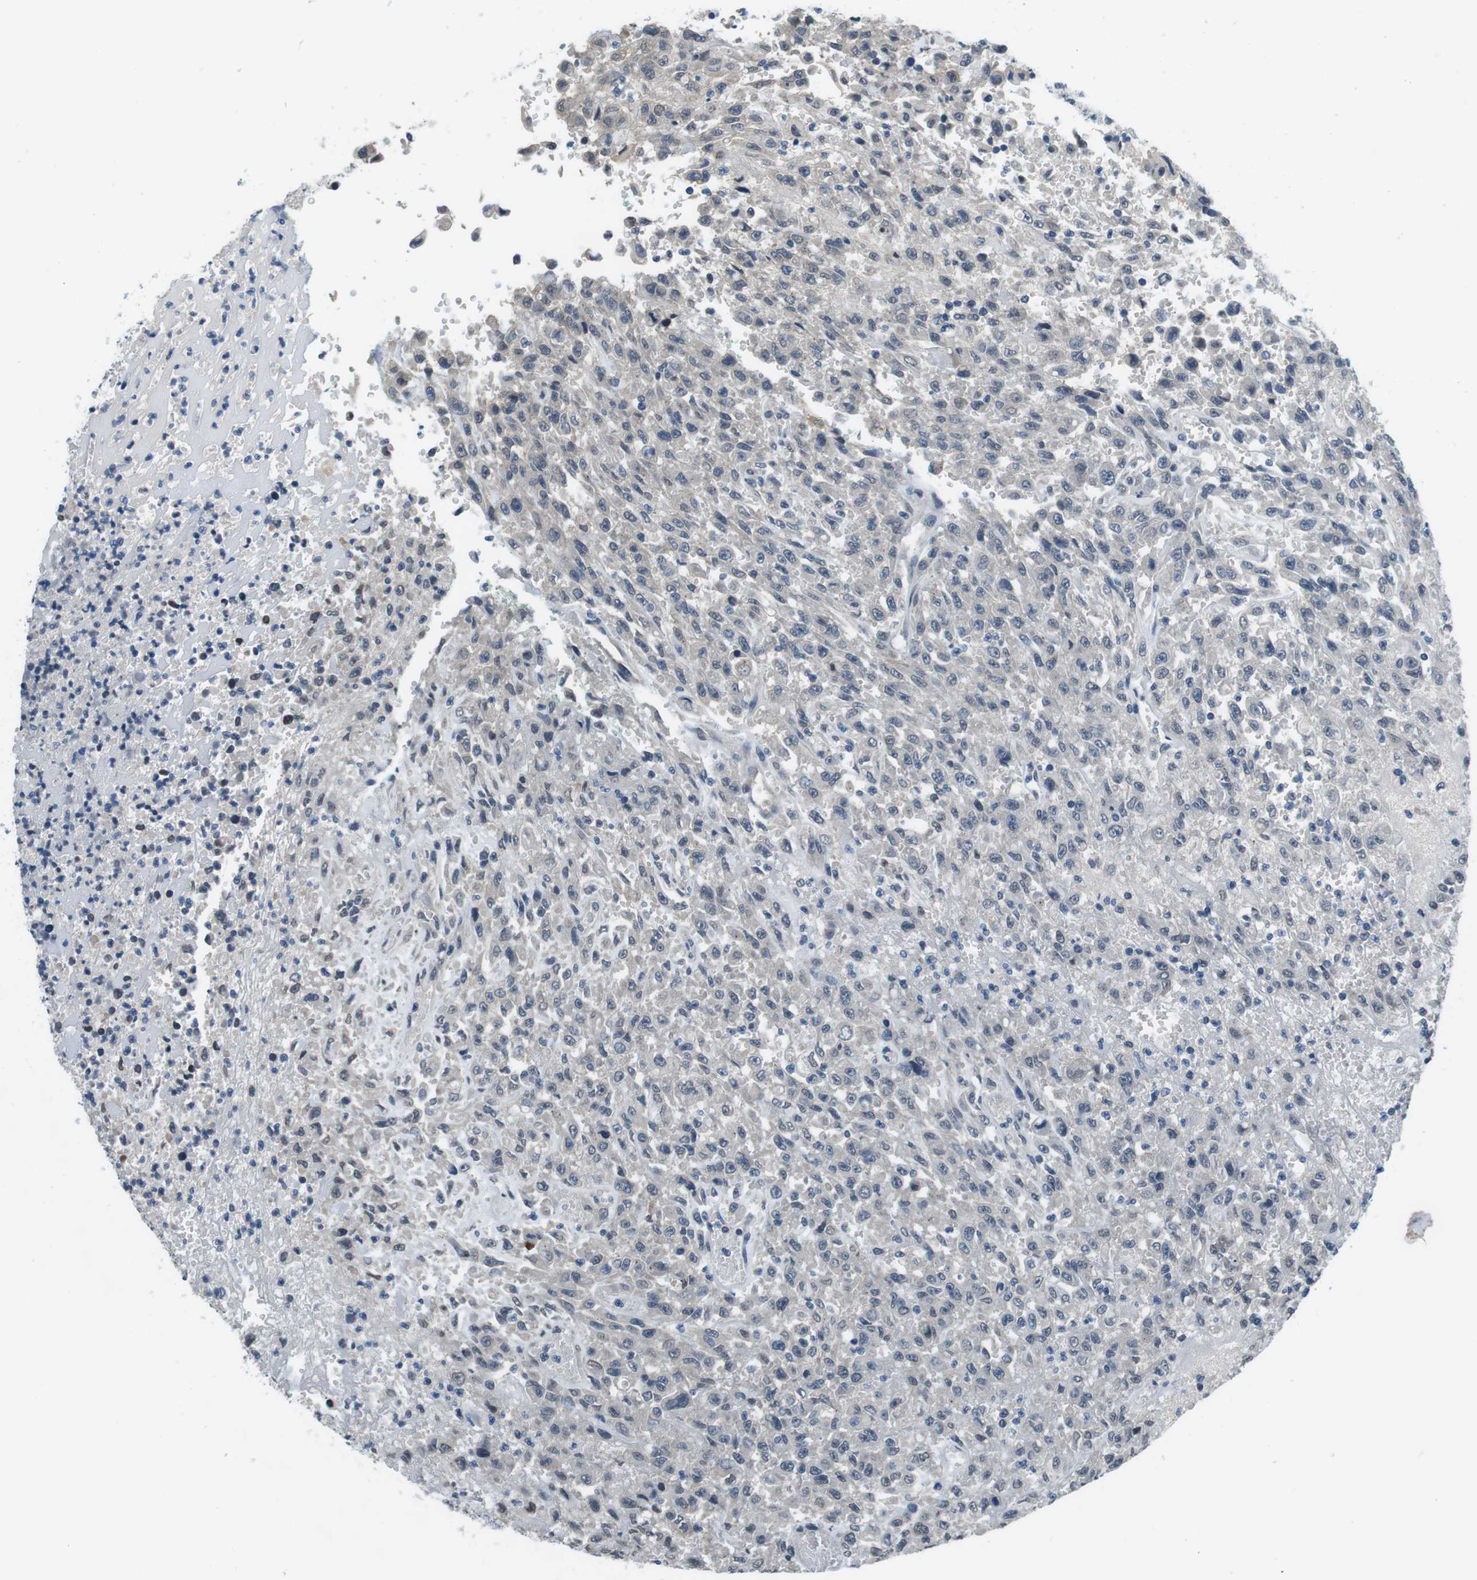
{"staining": {"intensity": "weak", "quantity": "<25%", "location": "nuclear"}, "tissue": "urothelial cancer", "cell_type": "Tumor cells", "image_type": "cancer", "snomed": [{"axis": "morphology", "description": "Urothelial carcinoma, High grade"}, {"axis": "topography", "description": "Urinary bladder"}], "caption": "Immunohistochemistry (IHC) photomicrograph of human high-grade urothelial carcinoma stained for a protein (brown), which demonstrates no expression in tumor cells. (DAB (3,3'-diaminobenzidine) immunohistochemistry (IHC), high magnification).", "gene": "CD163L1", "patient": {"sex": "male", "age": 46}}